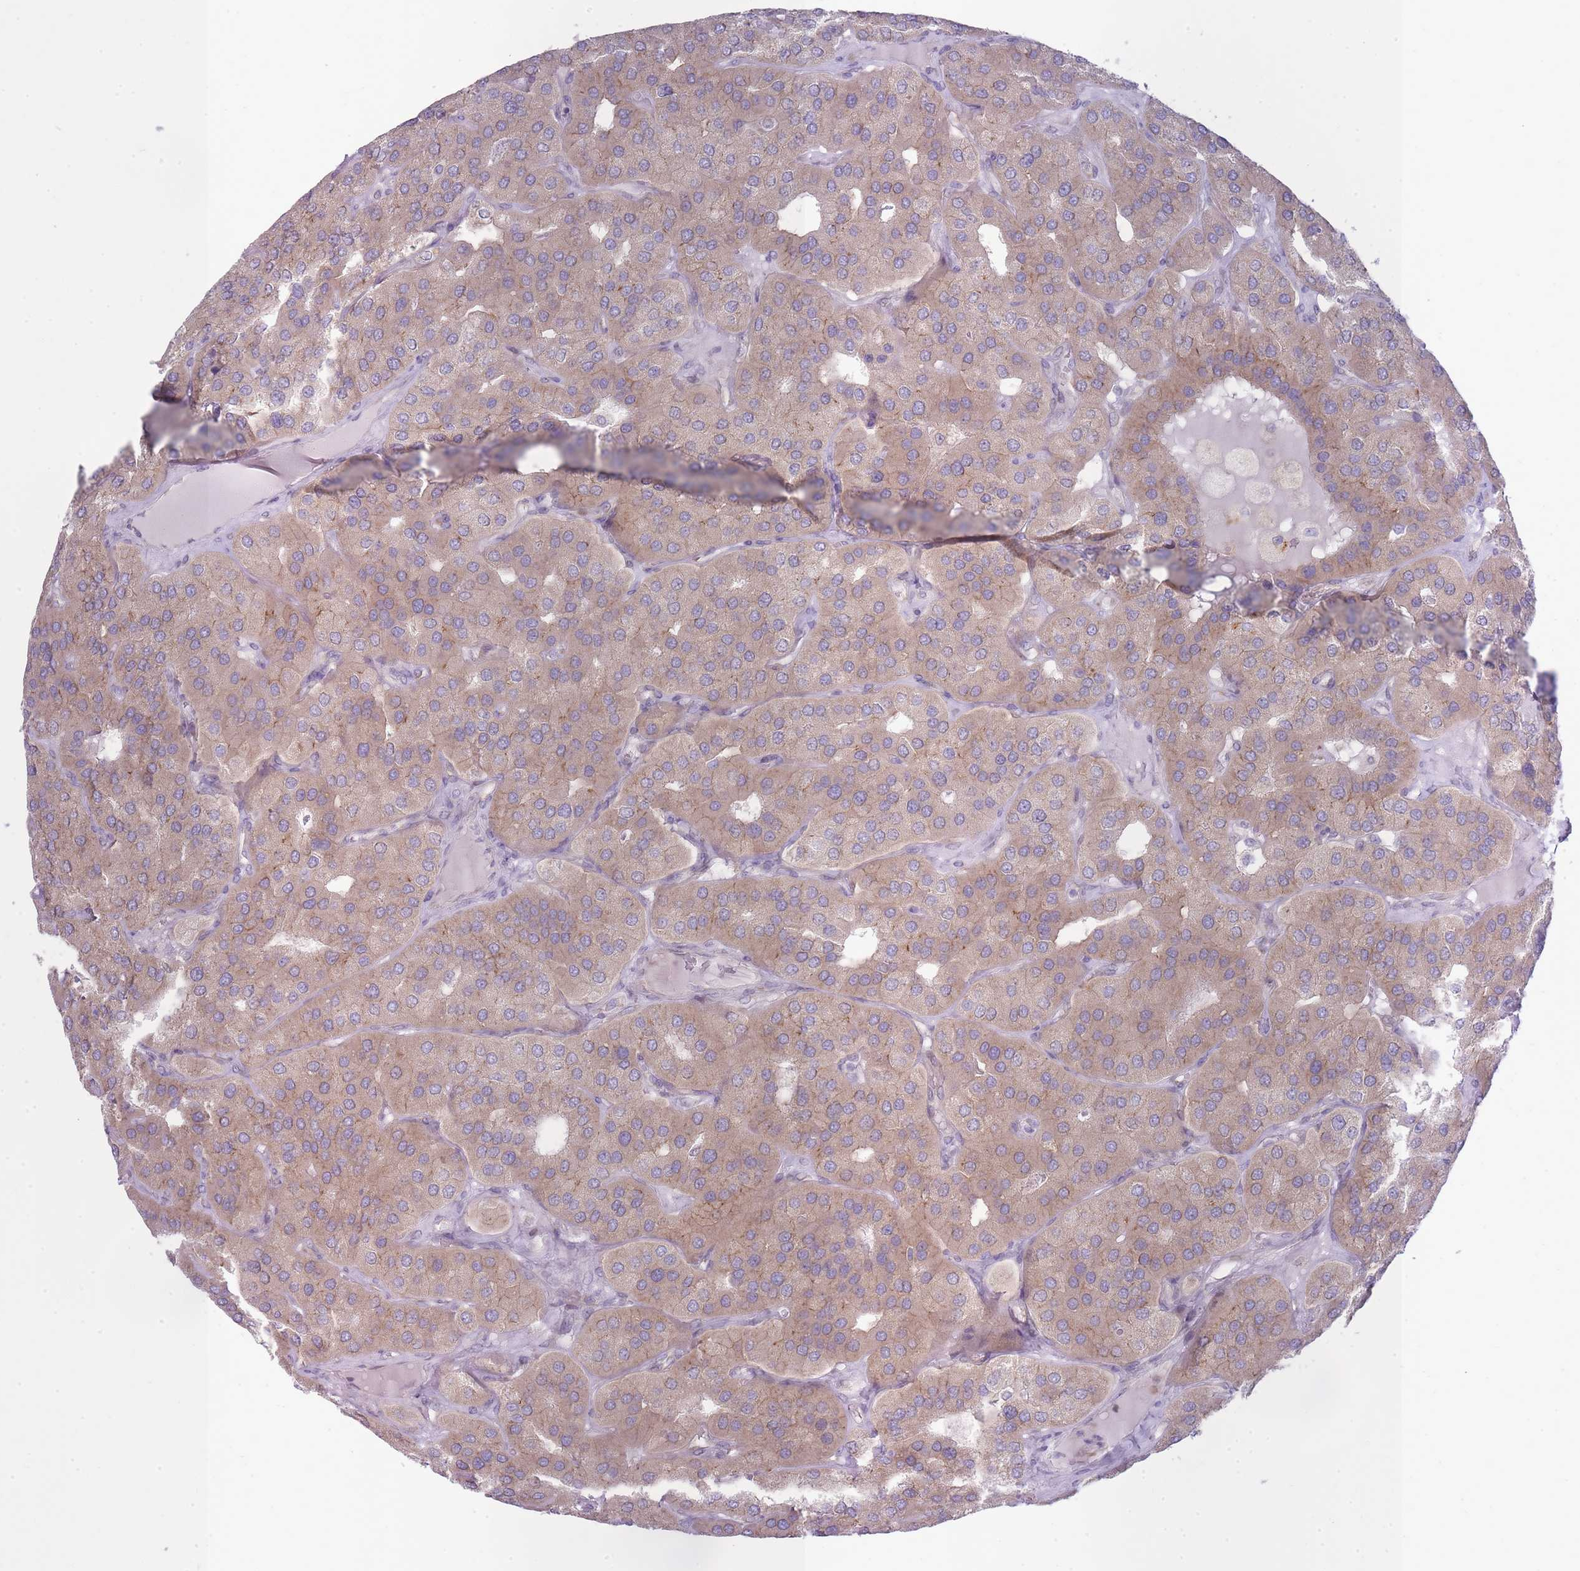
{"staining": {"intensity": "moderate", "quantity": ">75%", "location": "cytoplasmic/membranous"}, "tissue": "parathyroid gland", "cell_type": "Glandular cells", "image_type": "normal", "snomed": [{"axis": "morphology", "description": "Normal tissue, NOS"}, {"axis": "morphology", "description": "Adenoma, NOS"}, {"axis": "topography", "description": "Parathyroid gland"}], "caption": "An immunohistochemistry (IHC) histopathology image of unremarkable tissue is shown. Protein staining in brown highlights moderate cytoplasmic/membranous positivity in parathyroid gland within glandular cells.", "gene": "OR5L1", "patient": {"sex": "female", "age": 86}}